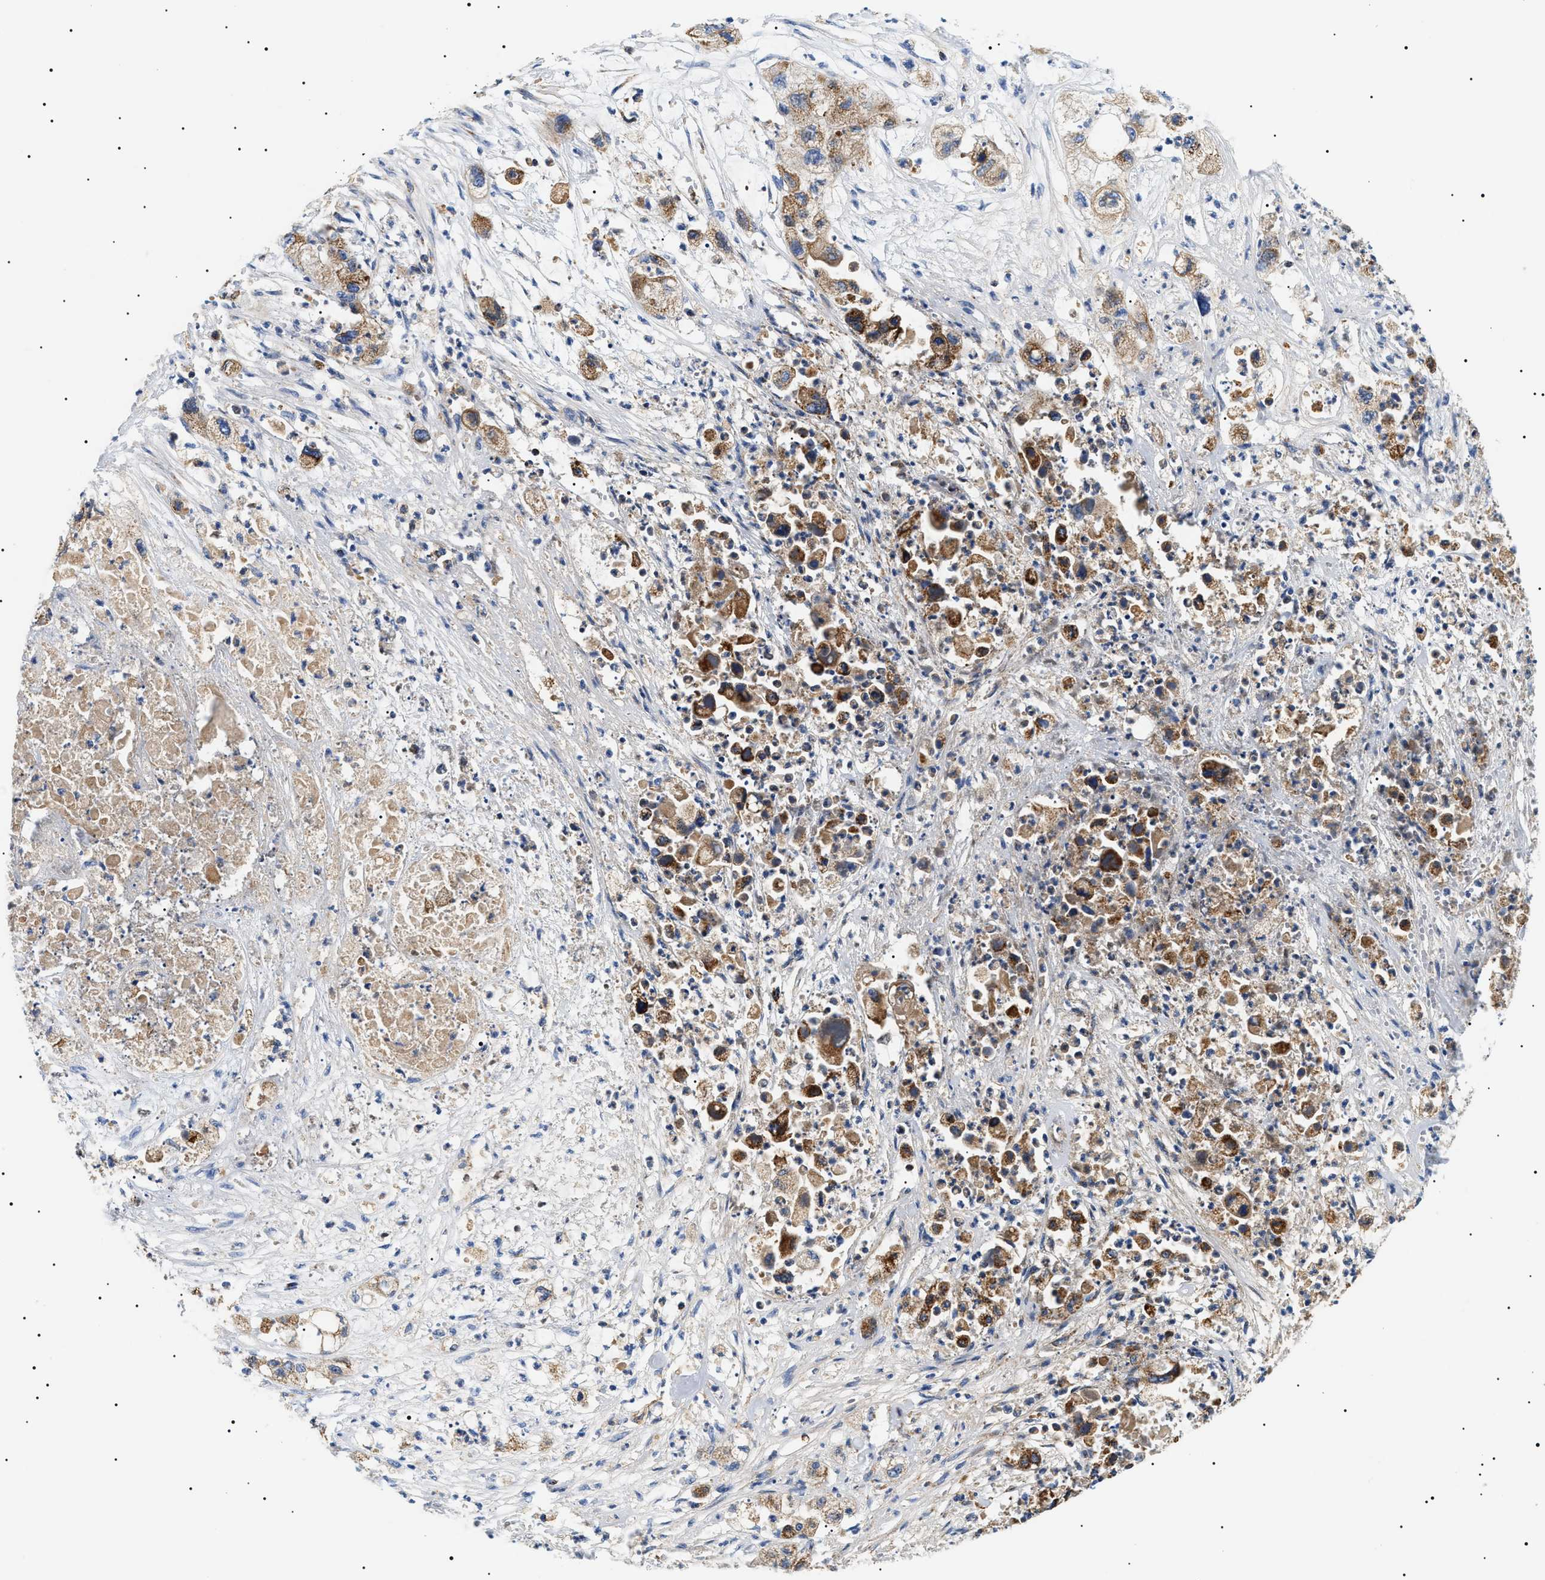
{"staining": {"intensity": "strong", "quantity": "25%-75%", "location": "cytoplasmic/membranous"}, "tissue": "pancreatic cancer", "cell_type": "Tumor cells", "image_type": "cancer", "snomed": [{"axis": "morphology", "description": "Adenocarcinoma, NOS"}, {"axis": "topography", "description": "Pancreas"}], "caption": "High-power microscopy captured an immunohistochemistry micrograph of pancreatic cancer, revealing strong cytoplasmic/membranous positivity in approximately 25%-75% of tumor cells.", "gene": "OXSM", "patient": {"sex": "female", "age": 78}}